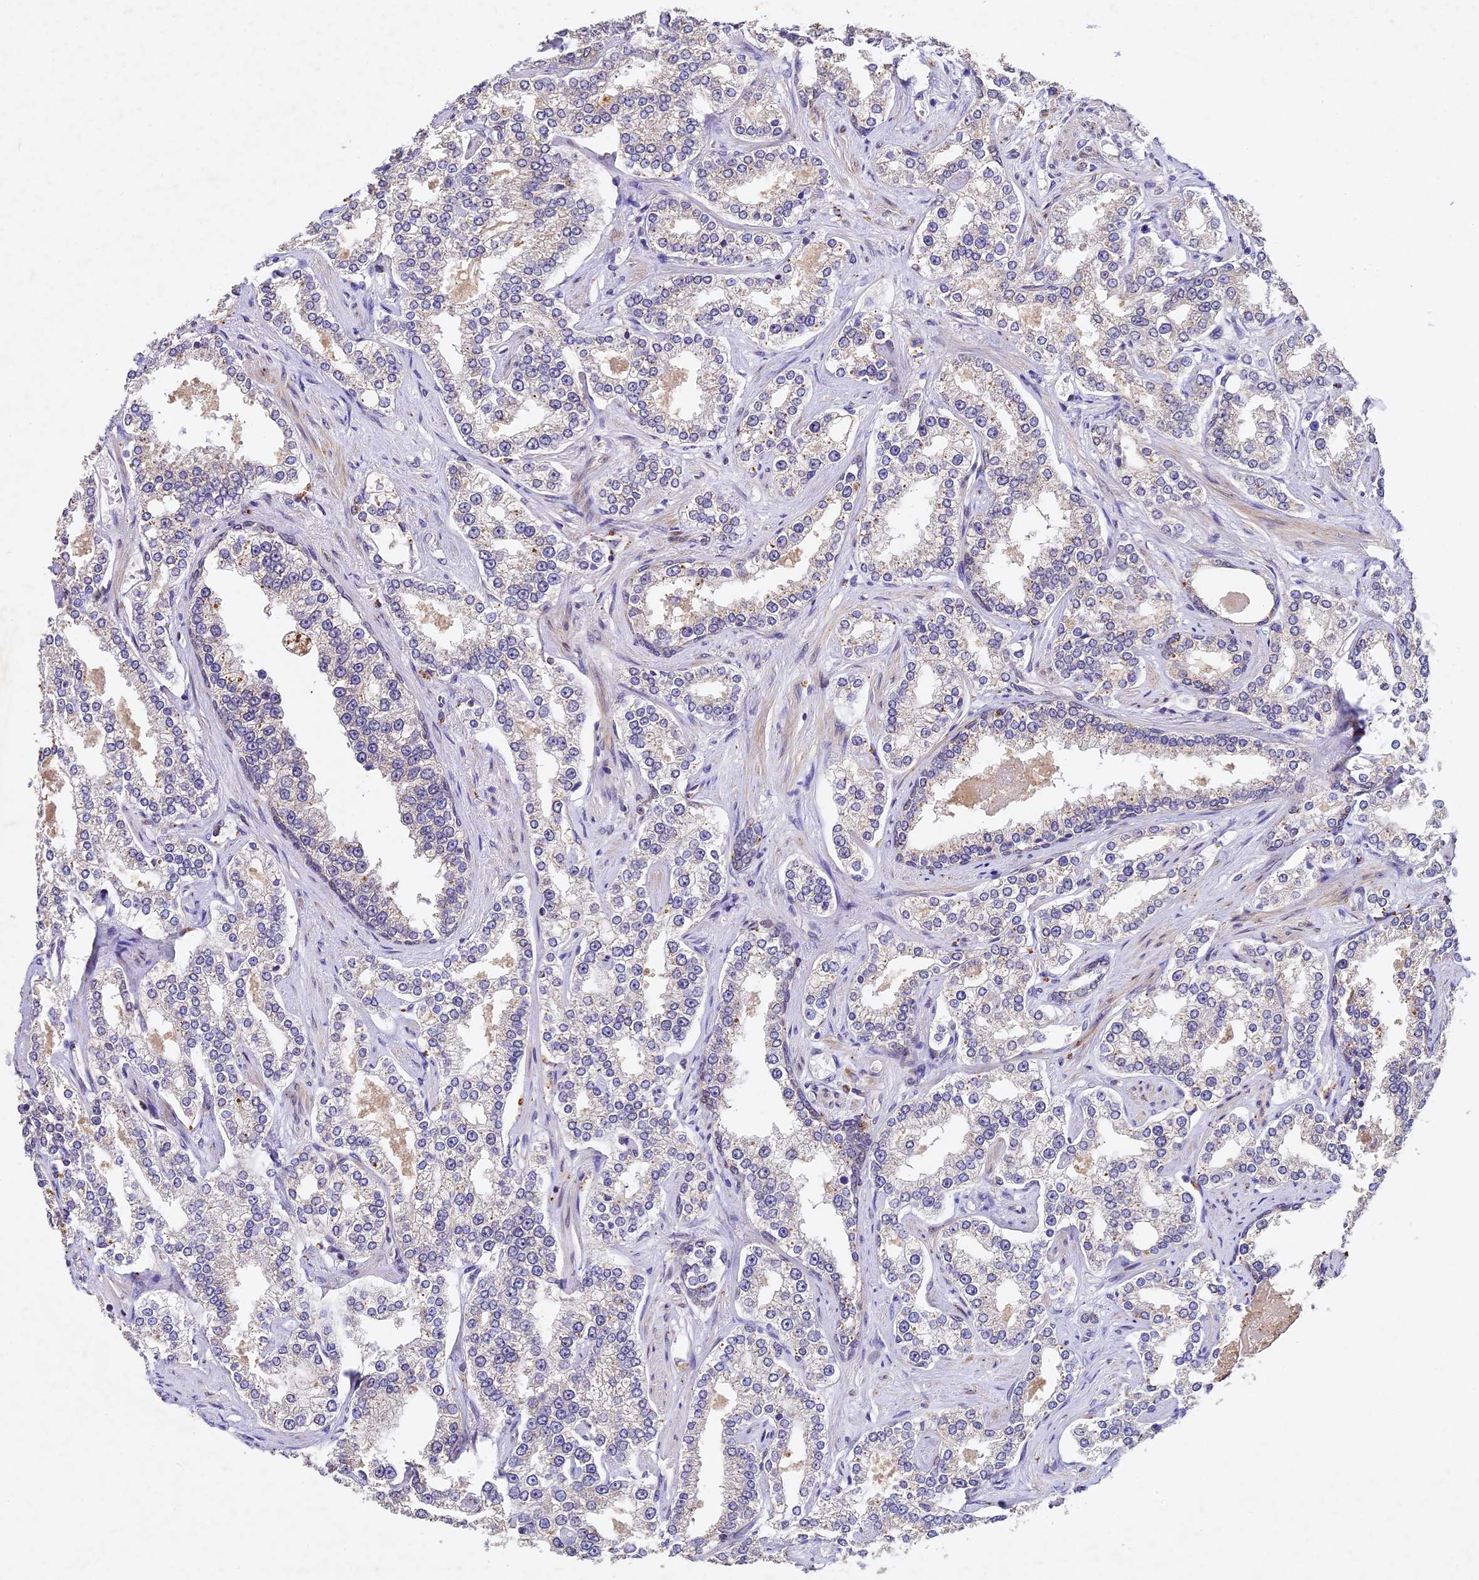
{"staining": {"intensity": "negative", "quantity": "none", "location": "none"}, "tissue": "prostate cancer", "cell_type": "Tumor cells", "image_type": "cancer", "snomed": [{"axis": "morphology", "description": "Normal tissue, NOS"}, {"axis": "morphology", "description": "Adenocarcinoma, High grade"}, {"axis": "topography", "description": "Prostate"}], "caption": "Immunohistochemical staining of prostate high-grade adenocarcinoma displays no significant expression in tumor cells.", "gene": "TMEM39B", "patient": {"sex": "male", "age": 83}}